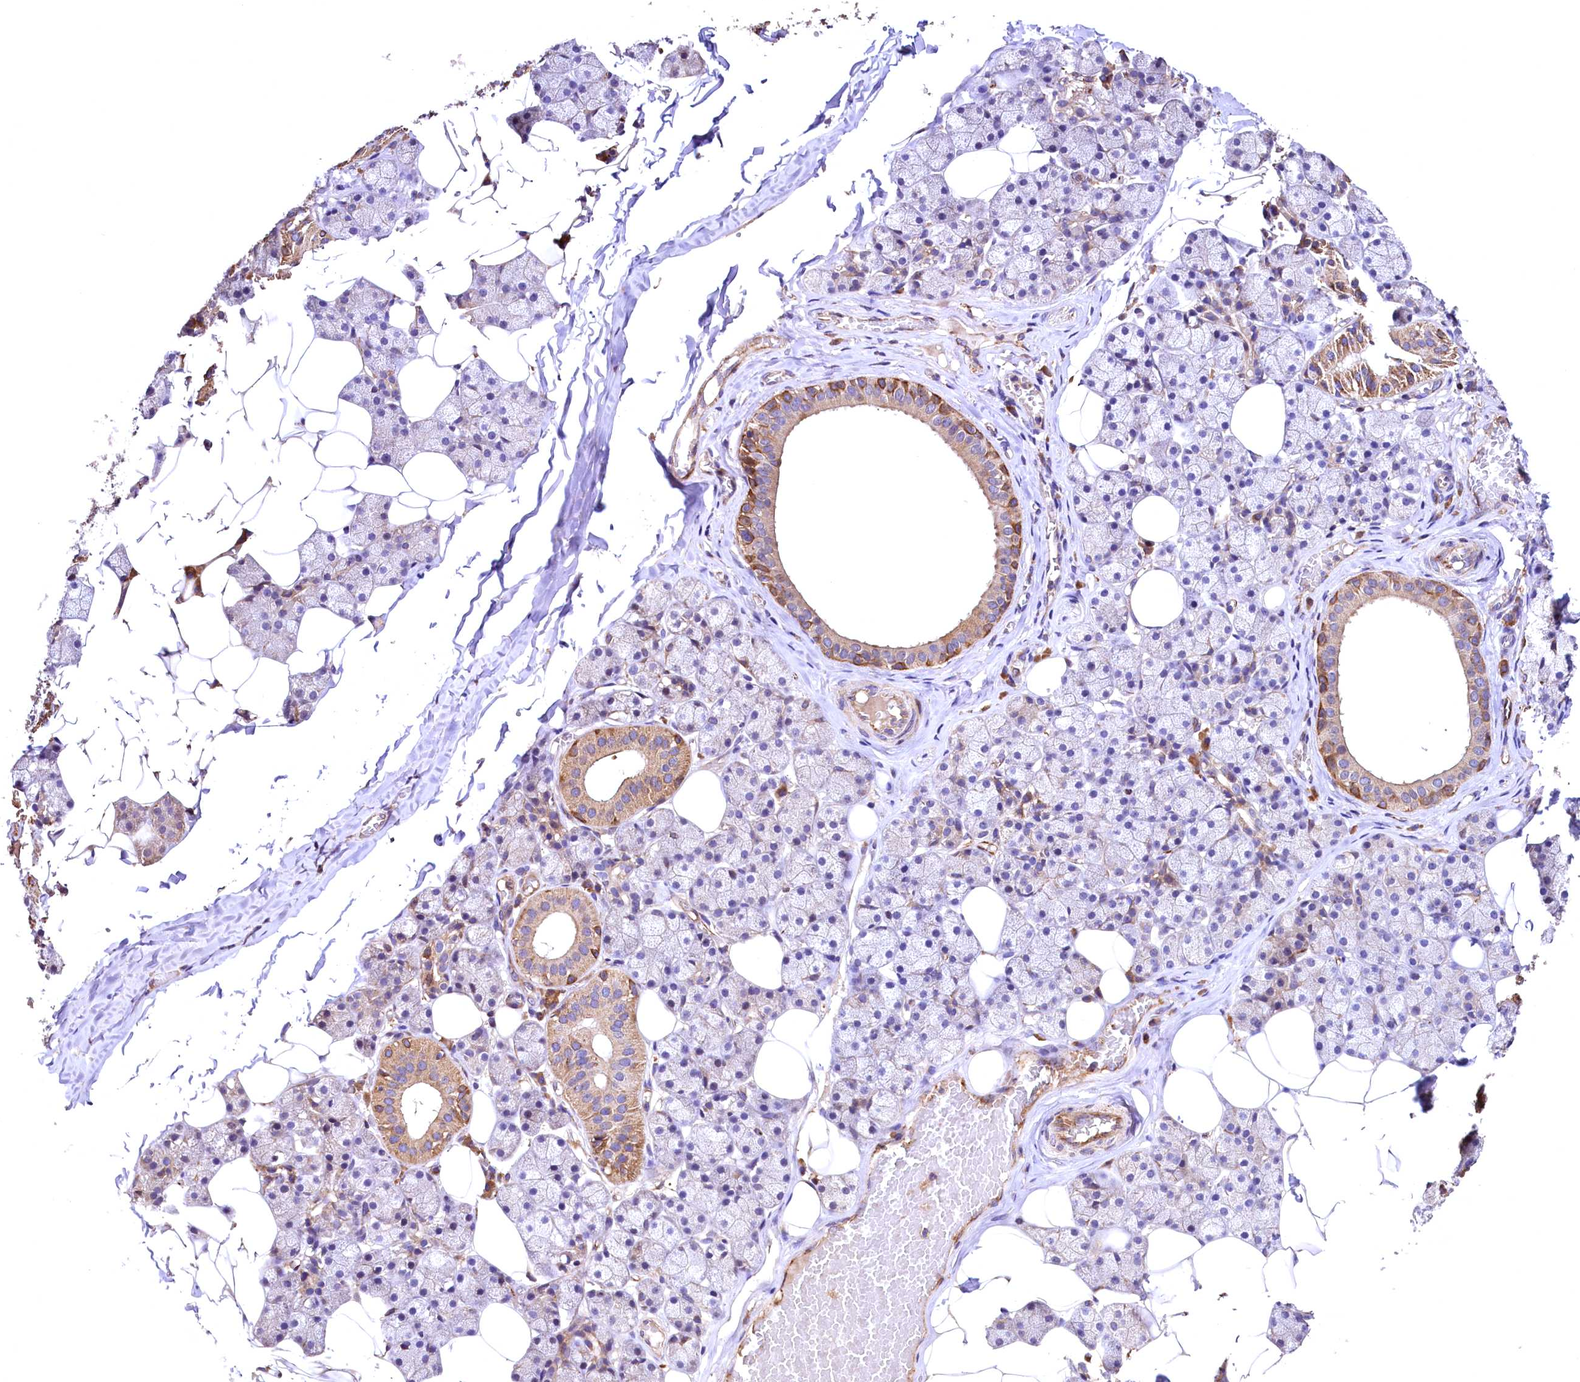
{"staining": {"intensity": "moderate", "quantity": "<25%", "location": "cytoplasmic/membranous"}, "tissue": "salivary gland", "cell_type": "Glandular cells", "image_type": "normal", "snomed": [{"axis": "morphology", "description": "Normal tissue, NOS"}, {"axis": "topography", "description": "Salivary gland"}], "caption": "A histopathology image showing moderate cytoplasmic/membranous staining in about <25% of glandular cells in normal salivary gland, as visualized by brown immunohistochemical staining.", "gene": "RASSF1", "patient": {"sex": "female", "age": 33}}